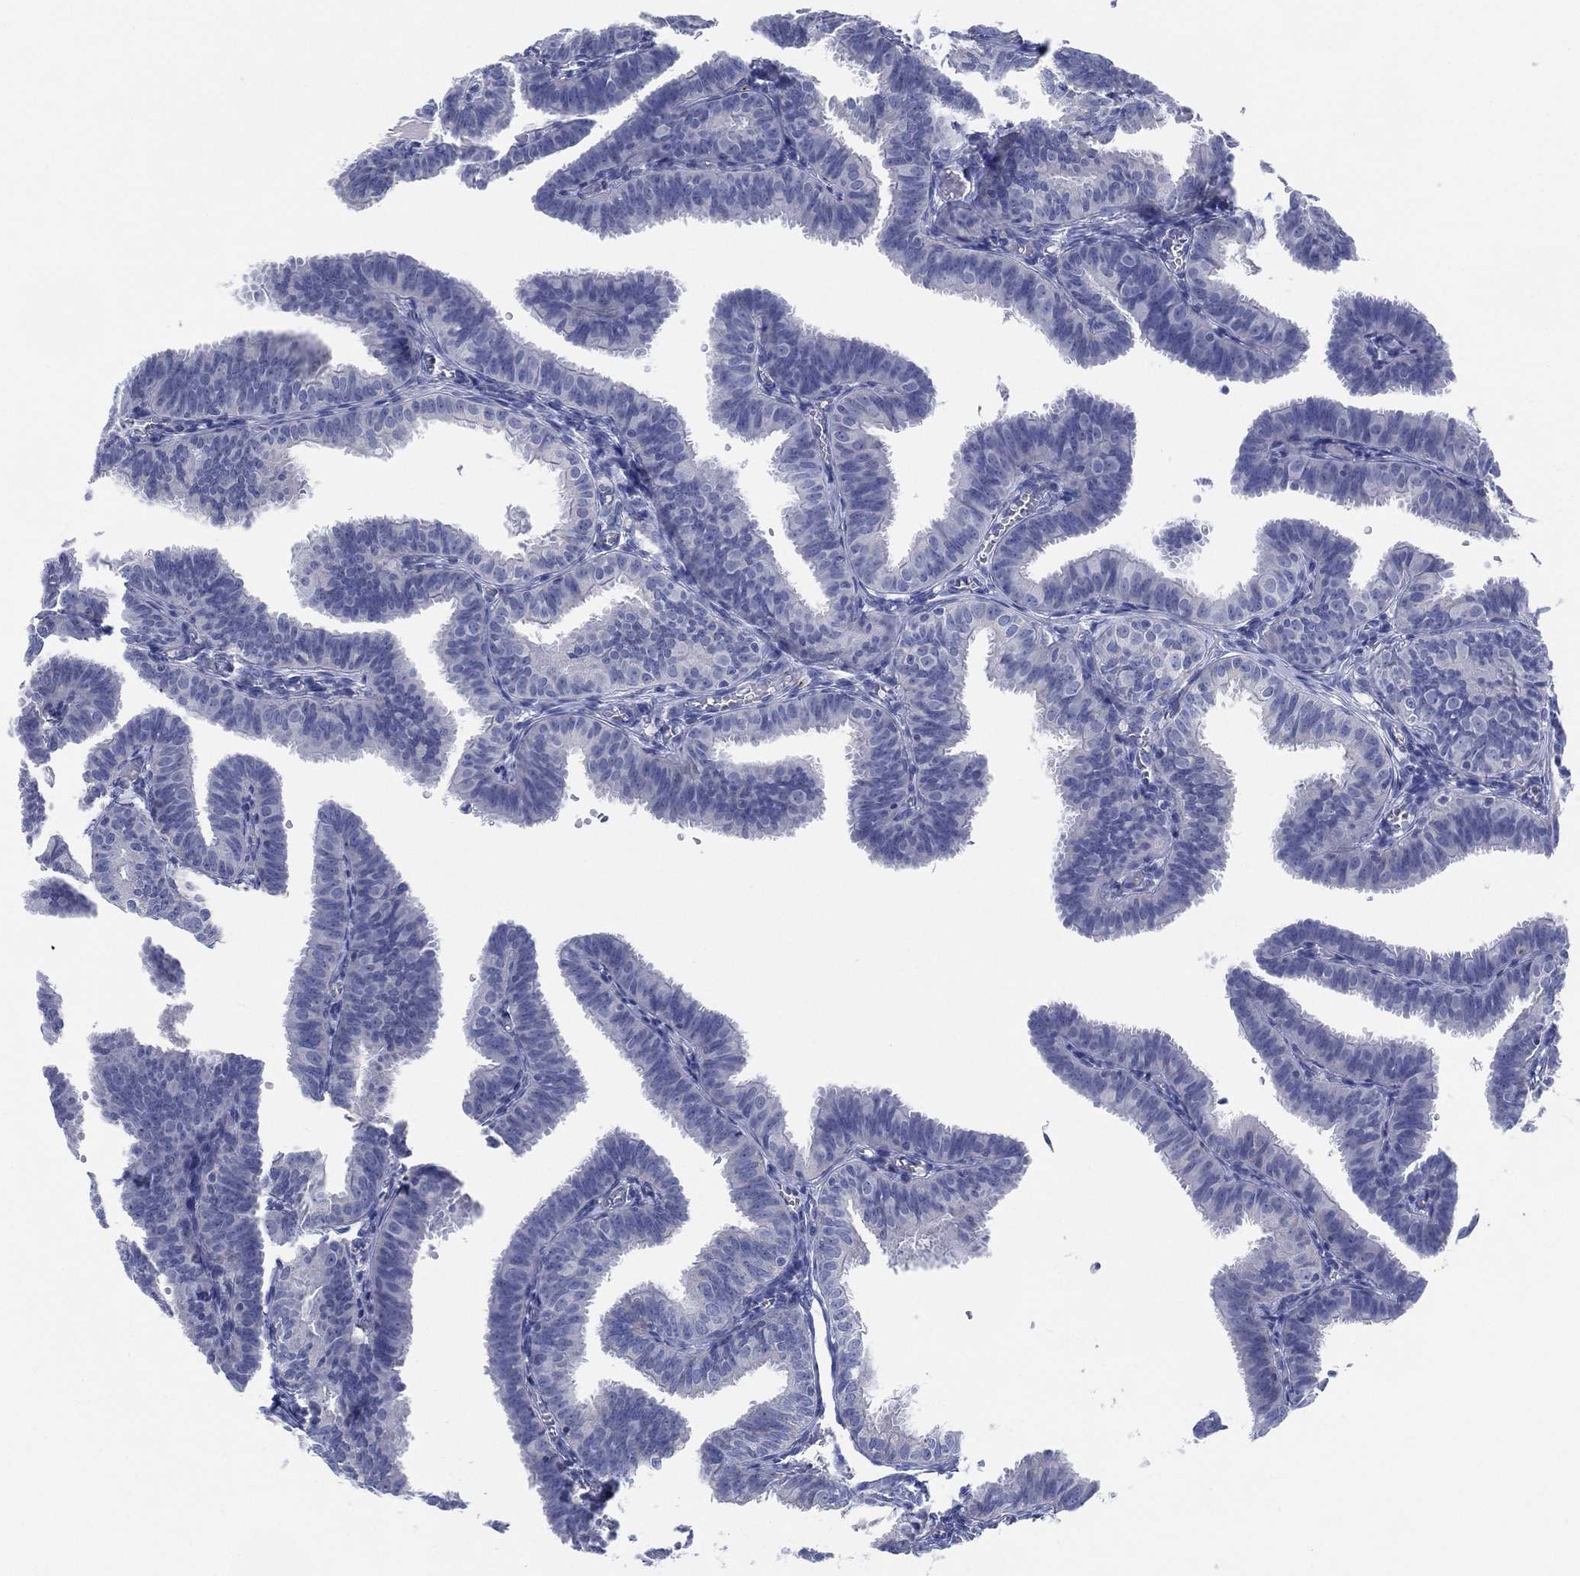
{"staining": {"intensity": "negative", "quantity": "none", "location": "none"}, "tissue": "fallopian tube", "cell_type": "Glandular cells", "image_type": "normal", "snomed": [{"axis": "morphology", "description": "Normal tissue, NOS"}, {"axis": "topography", "description": "Fallopian tube"}], "caption": "DAB (3,3'-diaminobenzidine) immunohistochemical staining of unremarkable human fallopian tube reveals no significant expression in glandular cells.", "gene": "ADAD2", "patient": {"sex": "female", "age": 25}}